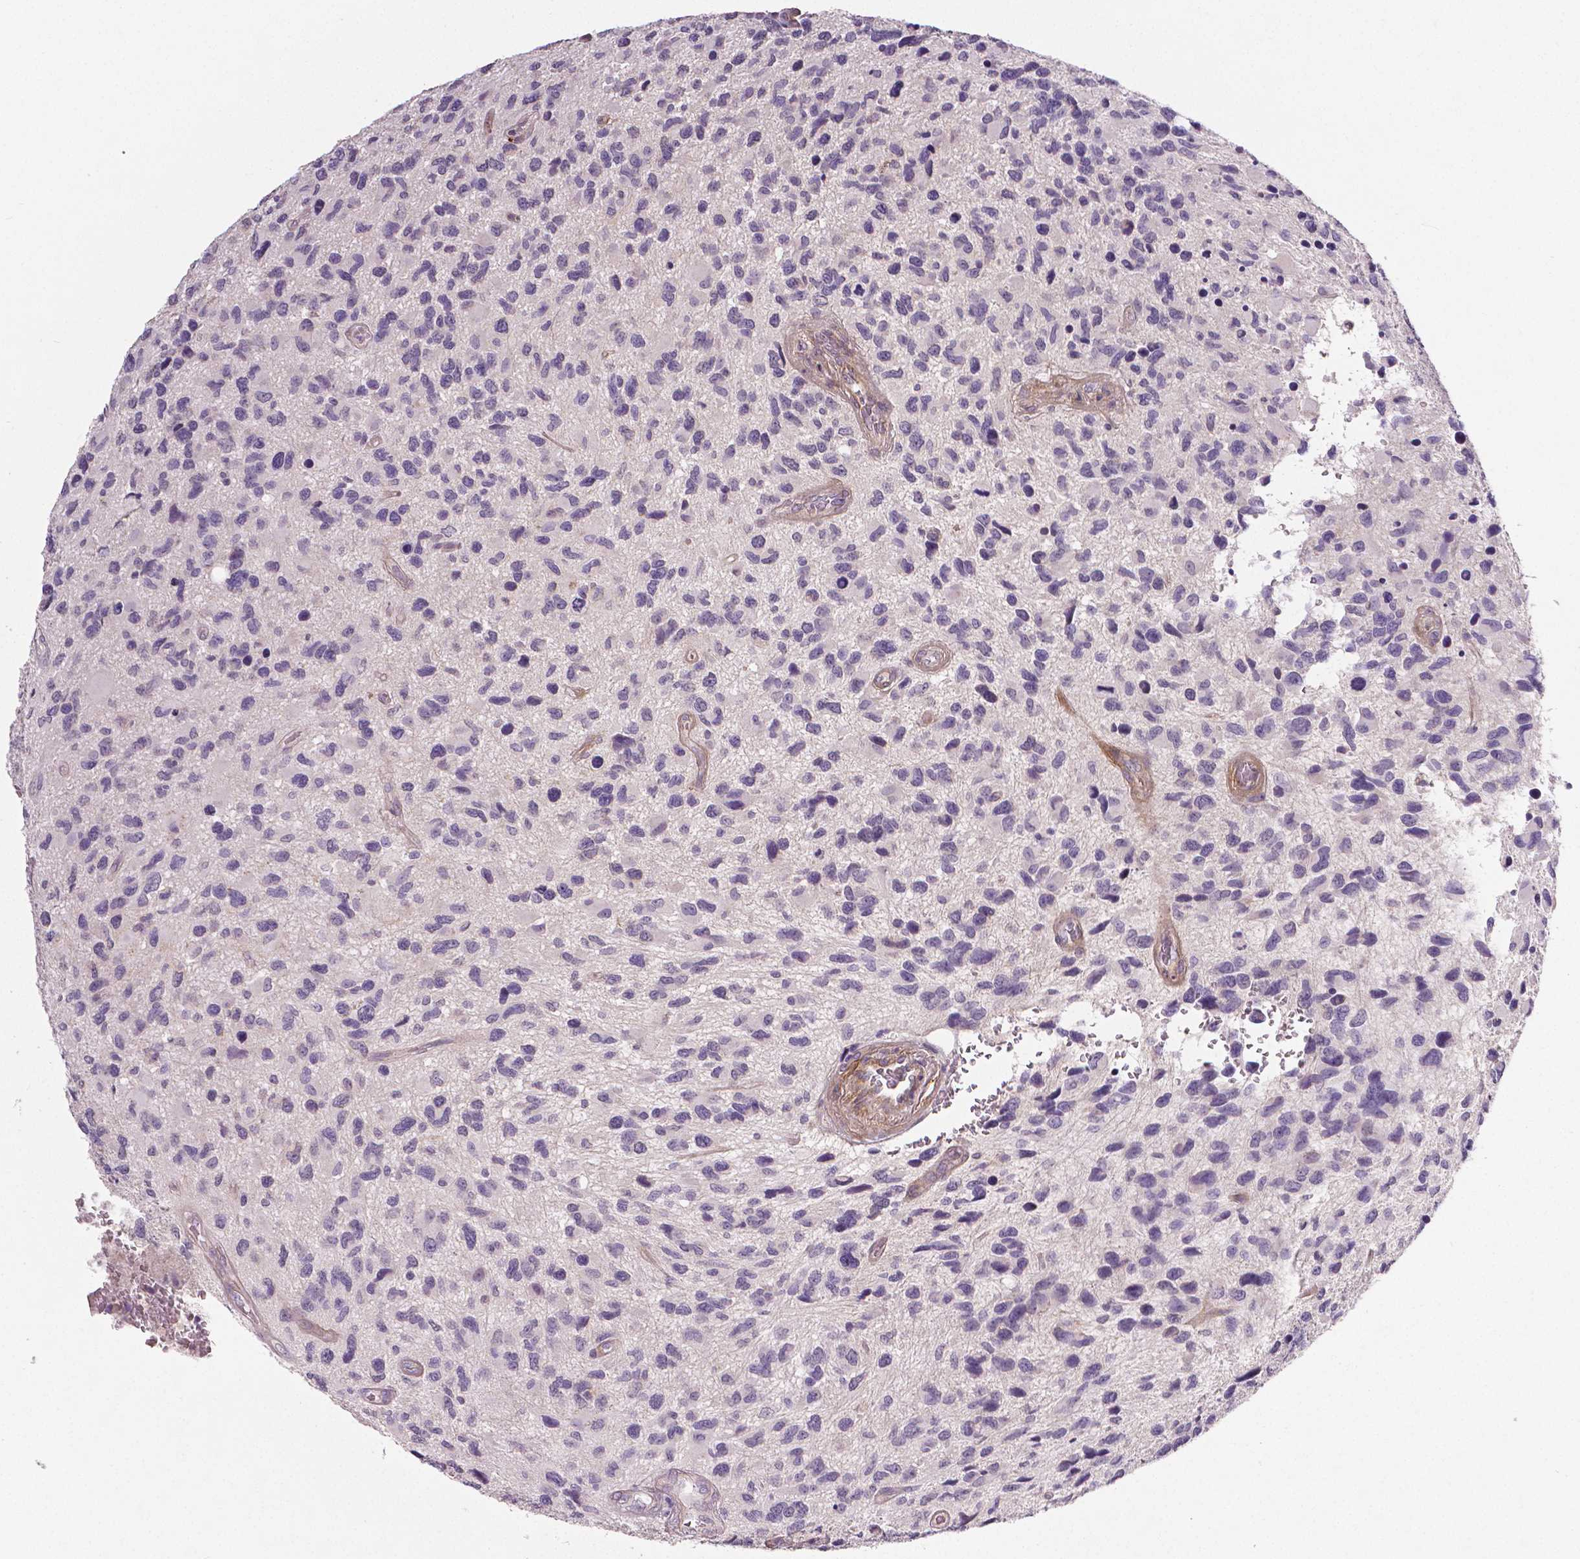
{"staining": {"intensity": "negative", "quantity": "none", "location": "none"}, "tissue": "glioma", "cell_type": "Tumor cells", "image_type": "cancer", "snomed": [{"axis": "morphology", "description": "Glioma, malignant, NOS"}, {"axis": "morphology", "description": "Glioma, malignant, High grade"}, {"axis": "topography", "description": "Brain"}], "caption": "The micrograph displays no significant expression in tumor cells of glioma. The staining was performed using DAB (3,3'-diaminobenzidine) to visualize the protein expression in brown, while the nuclei were stained in blue with hematoxylin (Magnification: 20x).", "gene": "FLT1", "patient": {"sex": "female", "age": 71}}